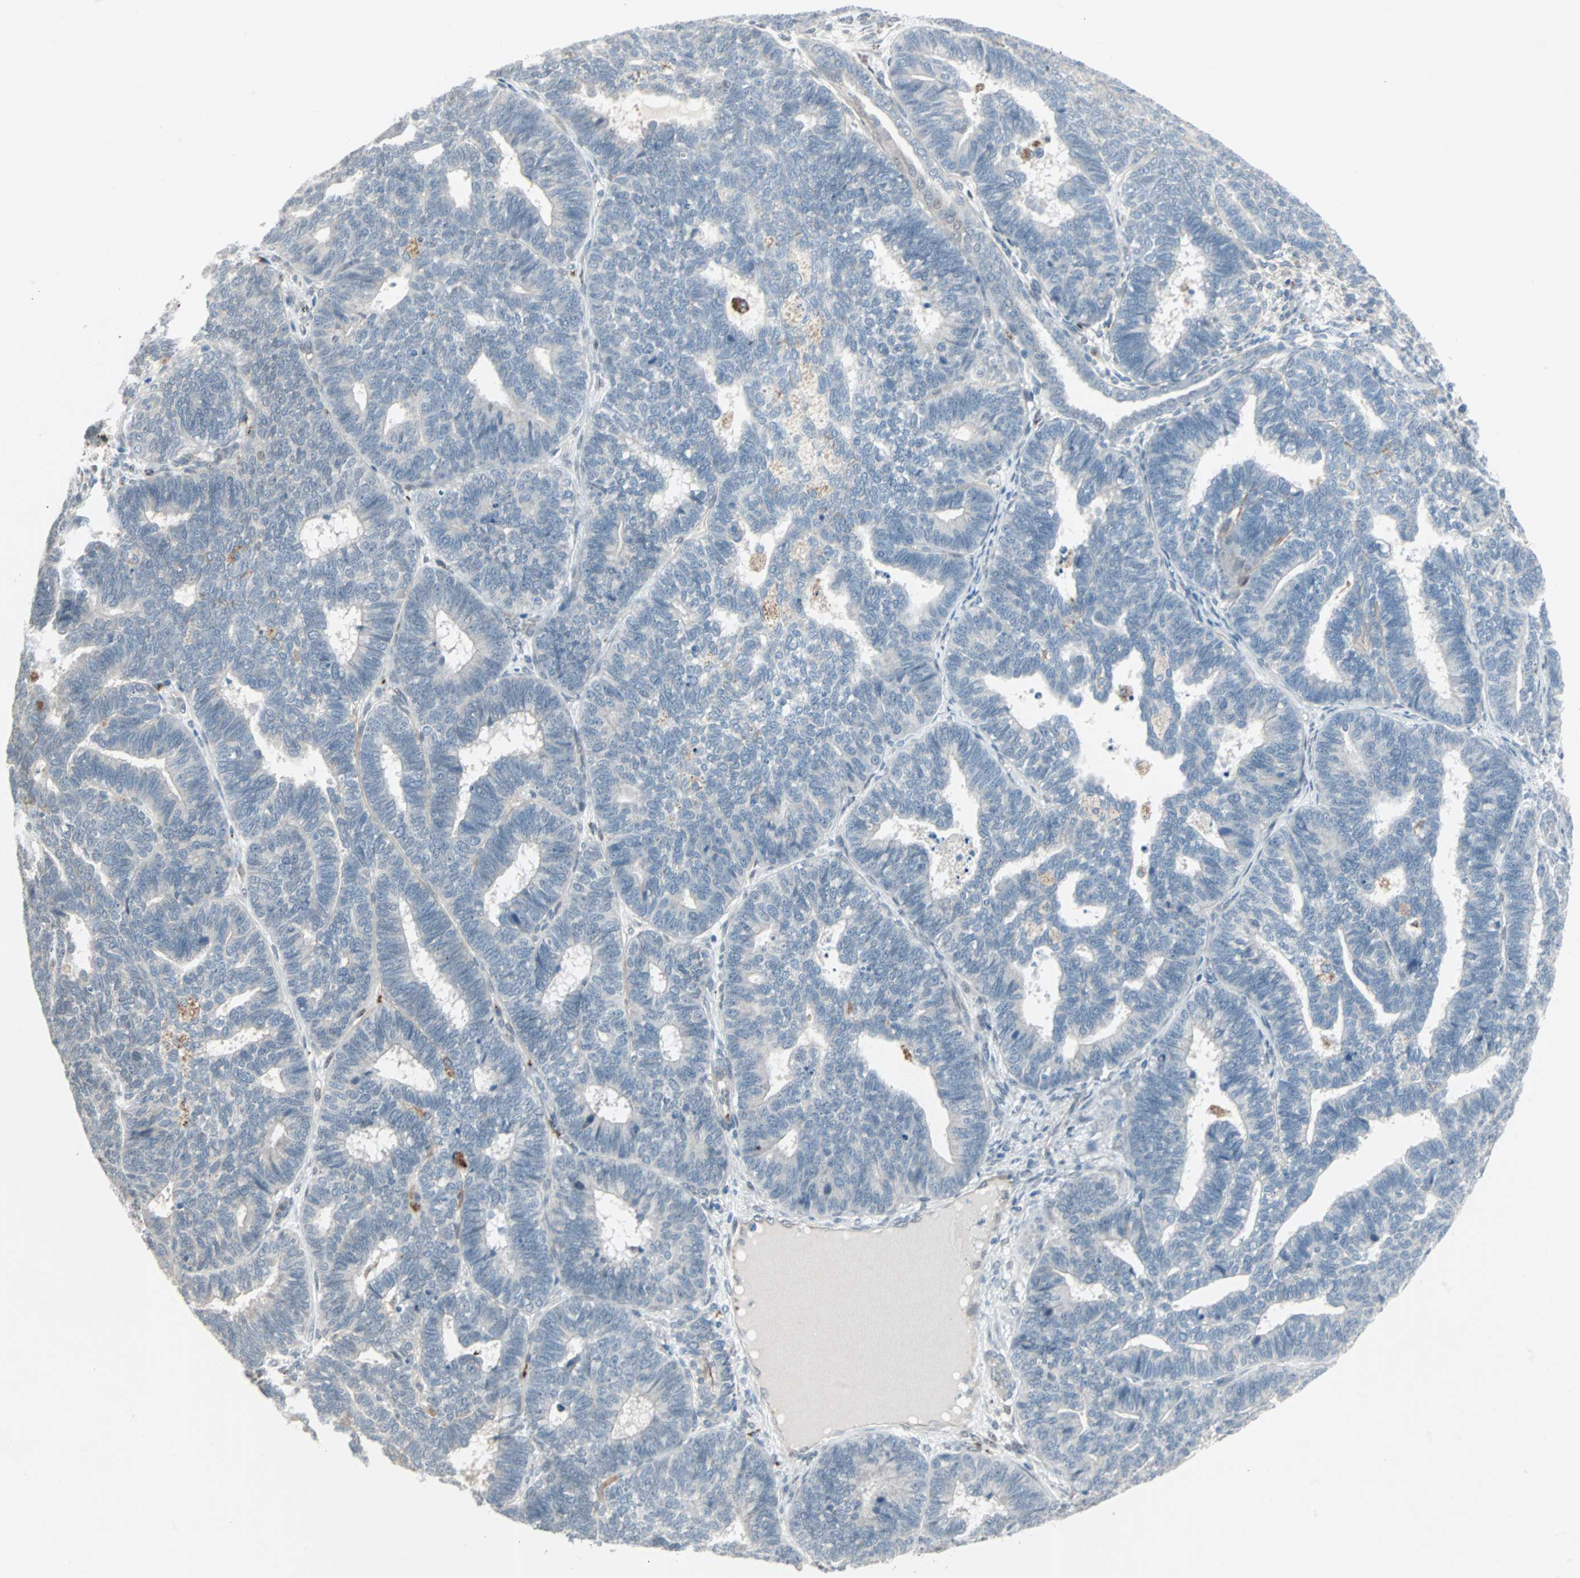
{"staining": {"intensity": "negative", "quantity": "none", "location": "none"}, "tissue": "endometrial cancer", "cell_type": "Tumor cells", "image_type": "cancer", "snomed": [{"axis": "morphology", "description": "Adenocarcinoma, NOS"}, {"axis": "topography", "description": "Endometrium"}], "caption": "Photomicrograph shows no significant protein staining in tumor cells of endometrial cancer (adenocarcinoma).", "gene": "CAND2", "patient": {"sex": "female", "age": 70}}